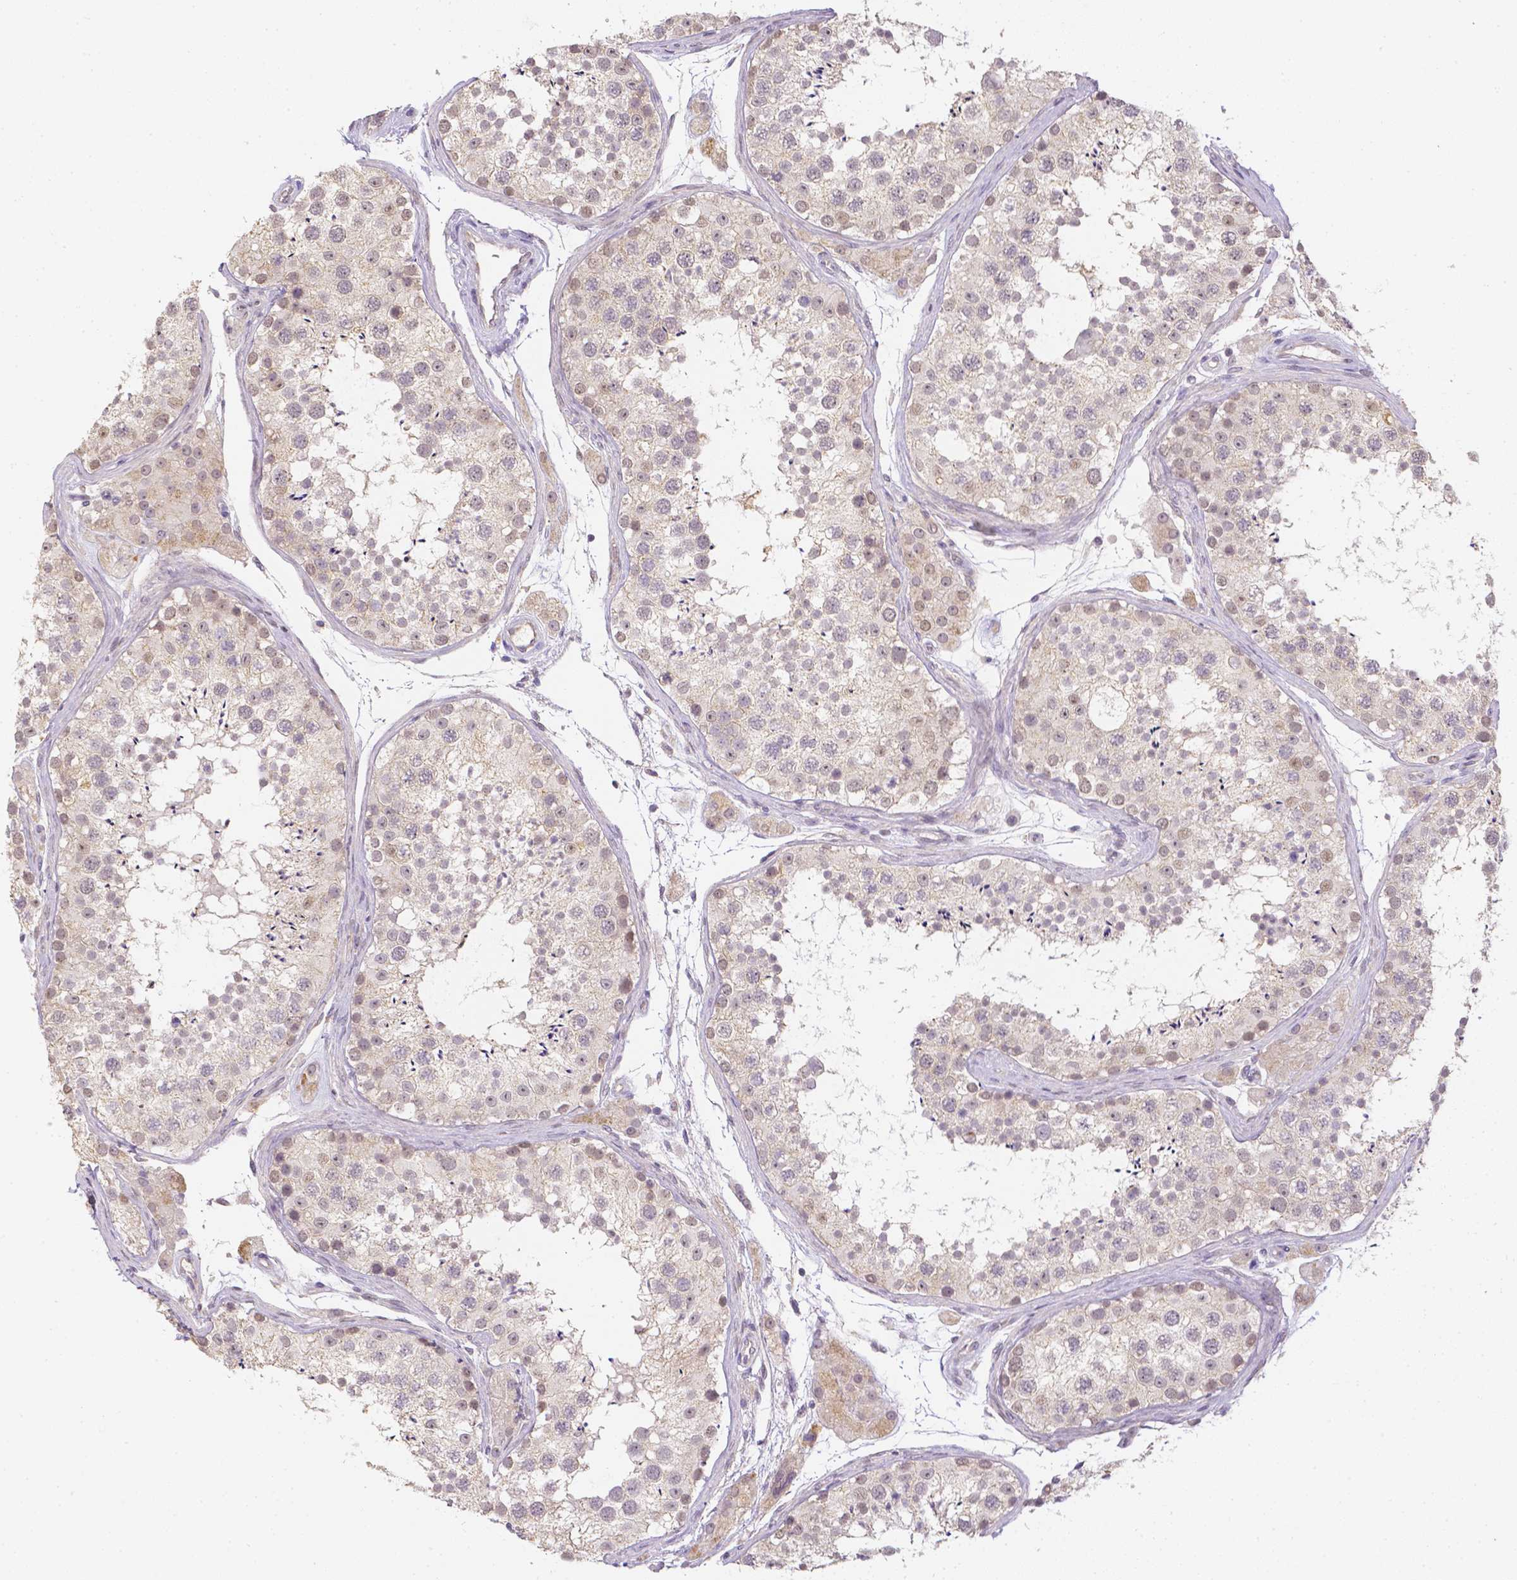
{"staining": {"intensity": "weak", "quantity": "<25%", "location": "cytoplasmic/membranous"}, "tissue": "testis", "cell_type": "Cells in seminiferous ducts", "image_type": "normal", "snomed": [{"axis": "morphology", "description": "Normal tissue, NOS"}, {"axis": "topography", "description": "Testis"}], "caption": "The image displays no significant staining in cells in seminiferous ducts of testis.", "gene": "ZNF280B", "patient": {"sex": "male", "age": 41}}